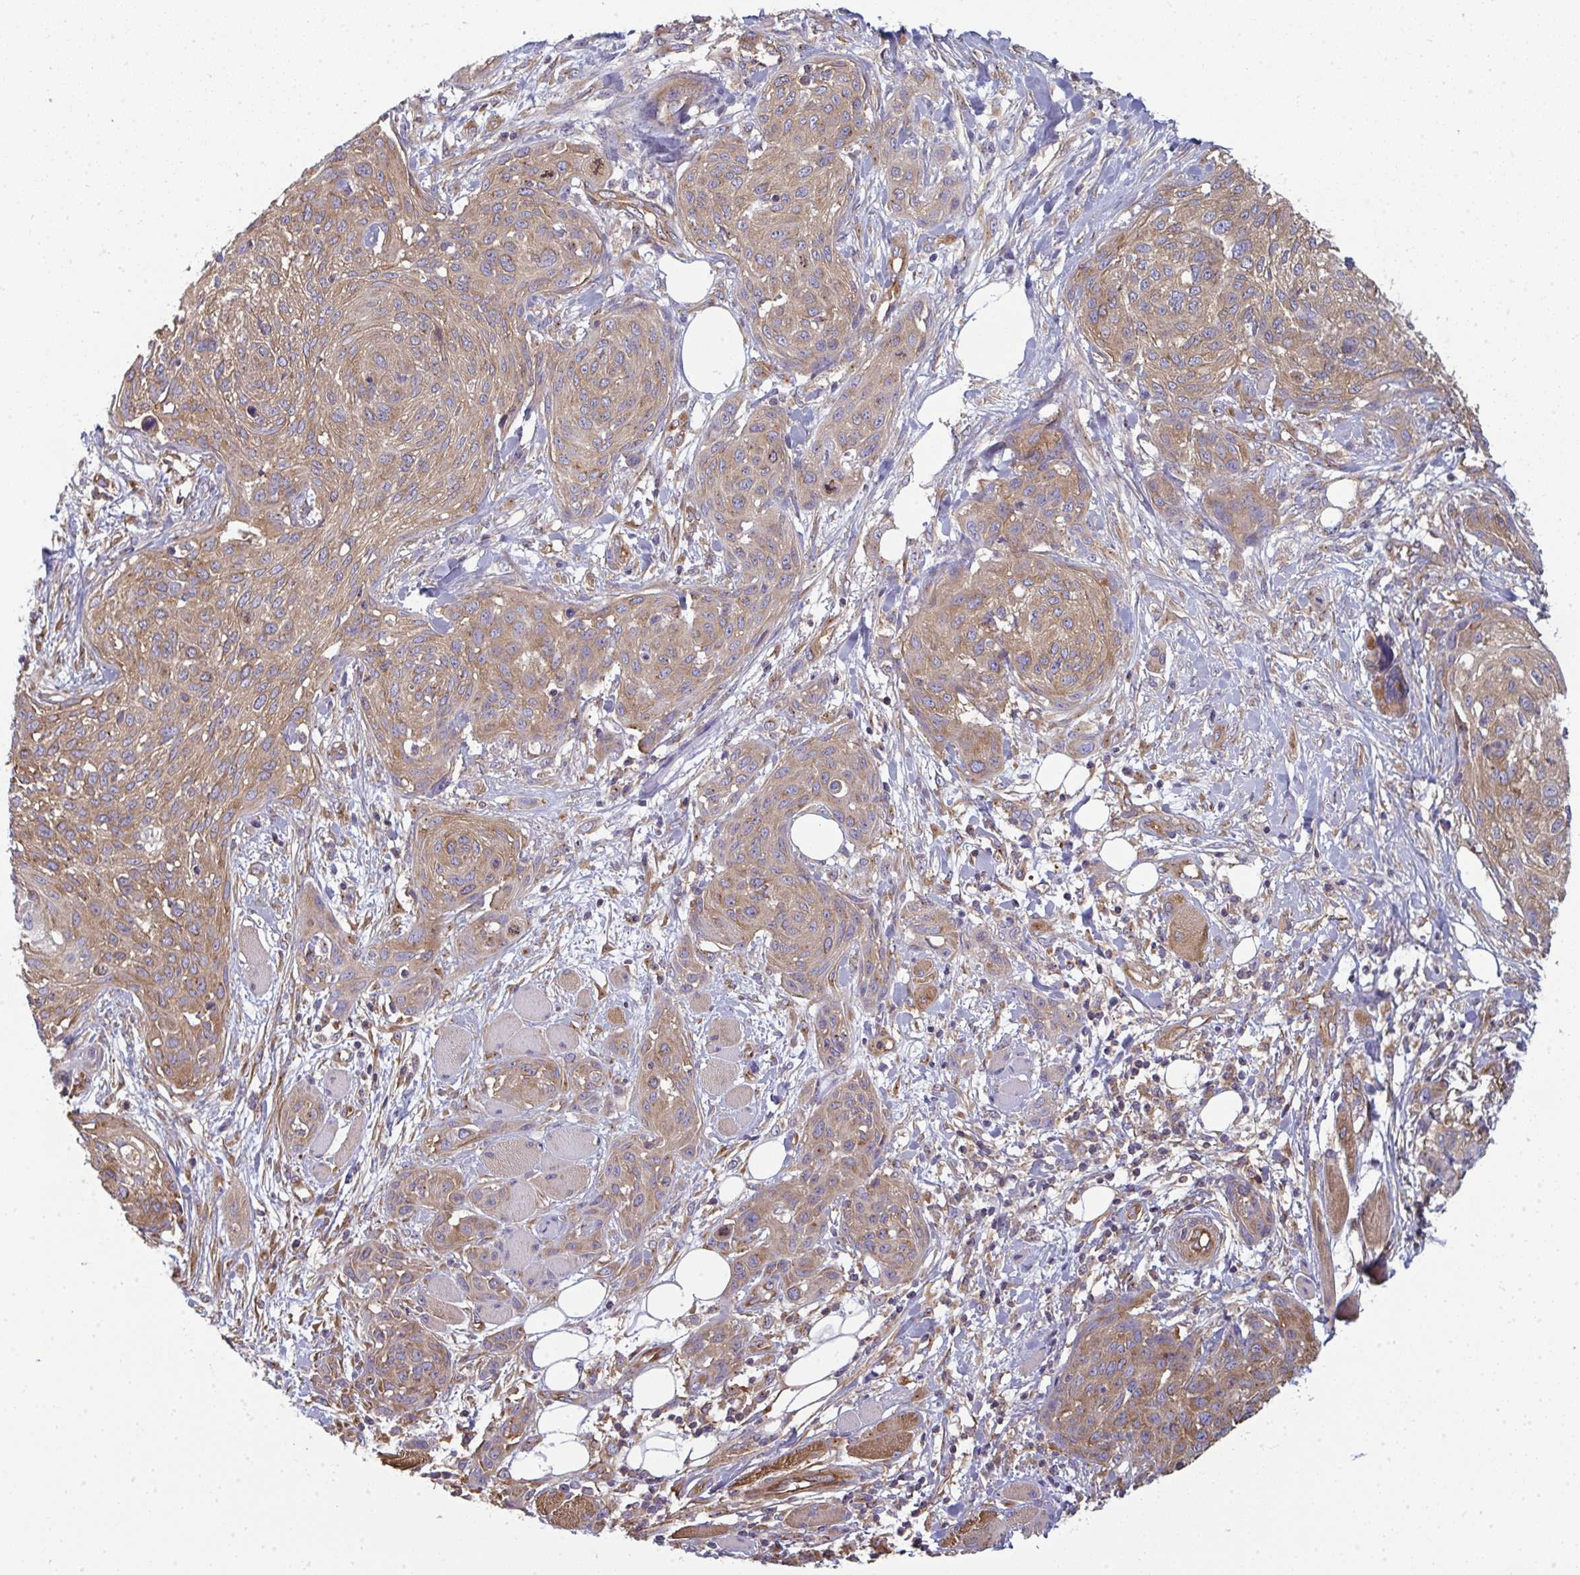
{"staining": {"intensity": "moderate", "quantity": ">75%", "location": "cytoplasmic/membranous"}, "tissue": "skin cancer", "cell_type": "Tumor cells", "image_type": "cancer", "snomed": [{"axis": "morphology", "description": "Squamous cell carcinoma, NOS"}, {"axis": "topography", "description": "Skin"}], "caption": "Skin cancer (squamous cell carcinoma) was stained to show a protein in brown. There is medium levels of moderate cytoplasmic/membranous positivity in about >75% of tumor cells. Using DAB (brown) and hematoxylin (blue) stains, captured at high magnification using brightfield microscopy.", "gene": "DYNC1I2", "patient": {"sex": "female", "age": 87}}